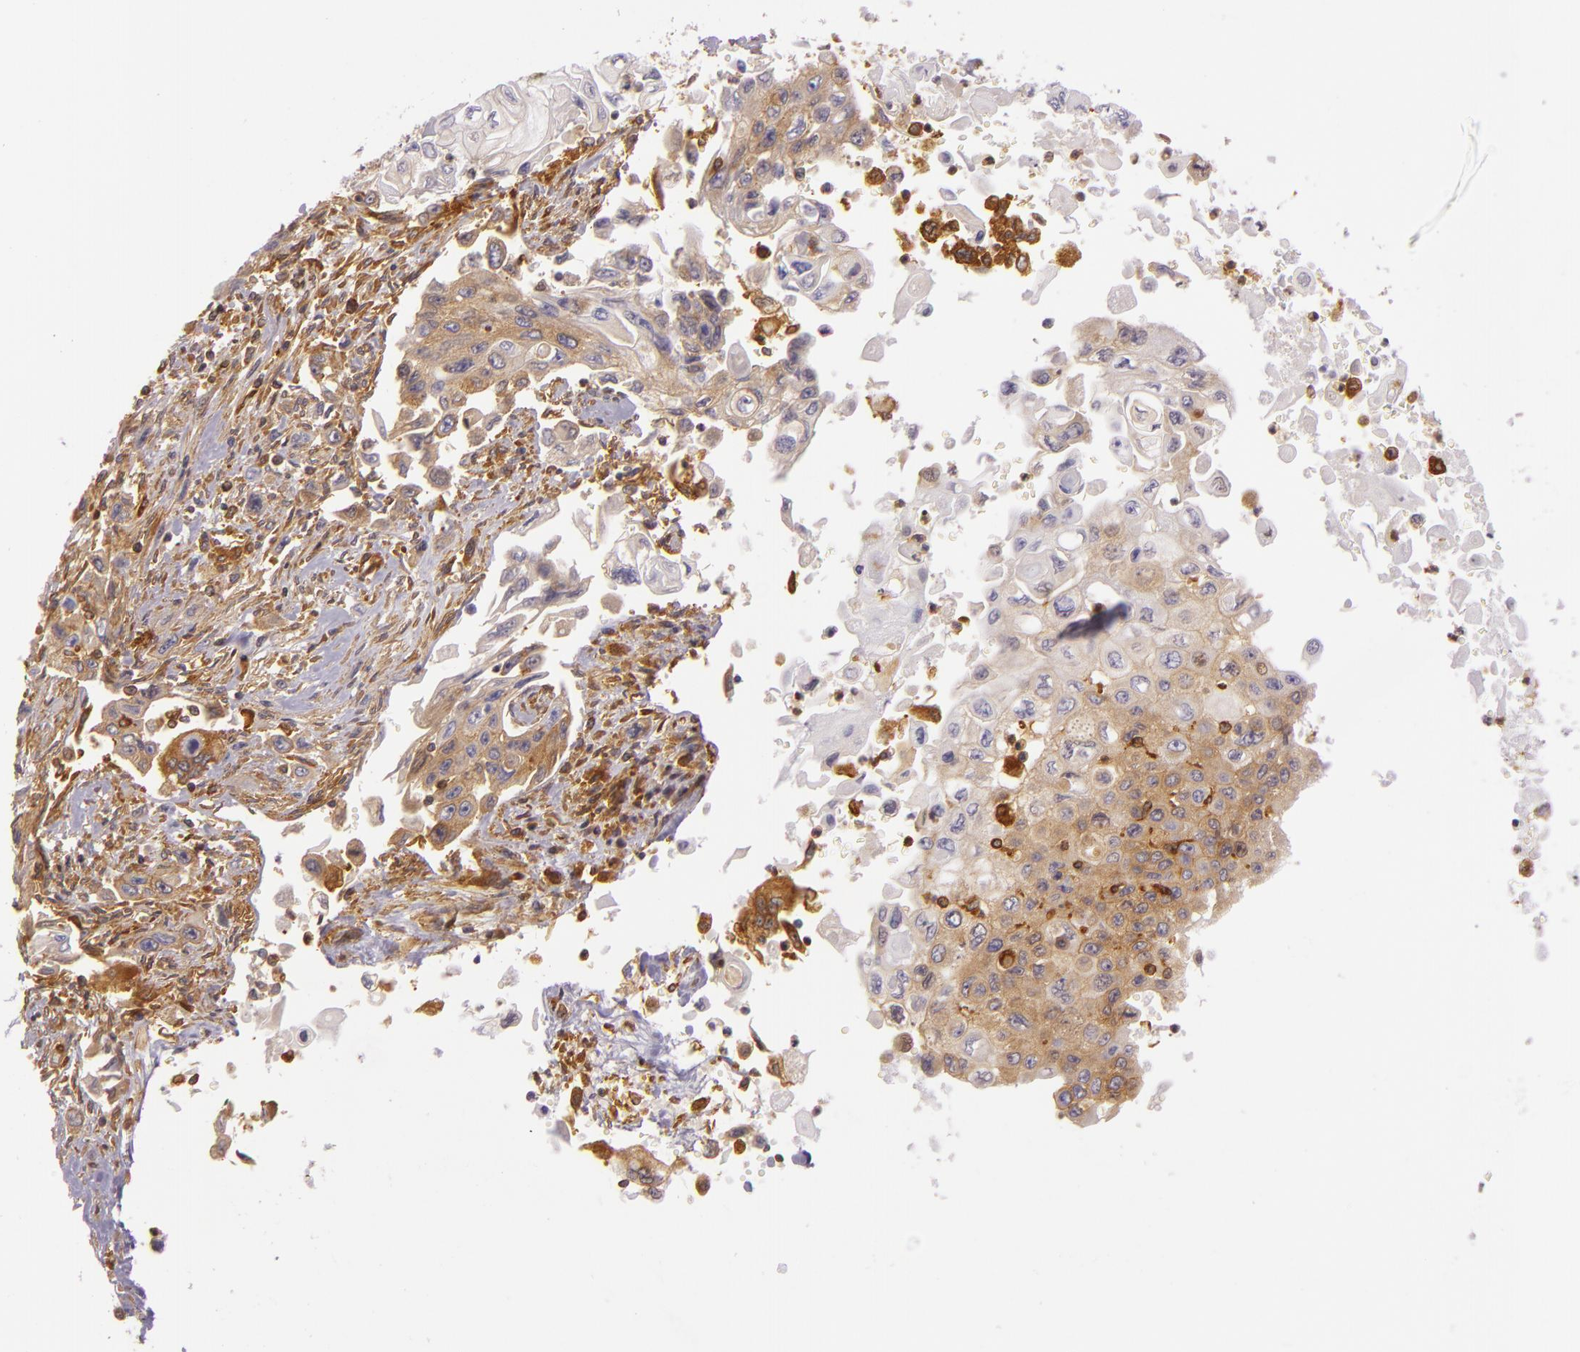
{"staining": {"intensity": "moderate", "quantity": ">75%", "location": "cytoplasmic/membranous"}, "tissue": "pancreatic cancer", "cell_type": "Tumor cells", "image_type": "cancer", "snomed": [{"axis": "morphology", "description": "Adenocarcinoma, NOS"}, {"axis": "topography", "description": "Pancreas"}], "caption": "Pancreatic cancer stained for a protein (brown) shows moderate cytoplasmic/membranous positive staining in about >75% of tumor cells.", "gene": "TLN1", "patient": {"sex": "male", "age": 70}}